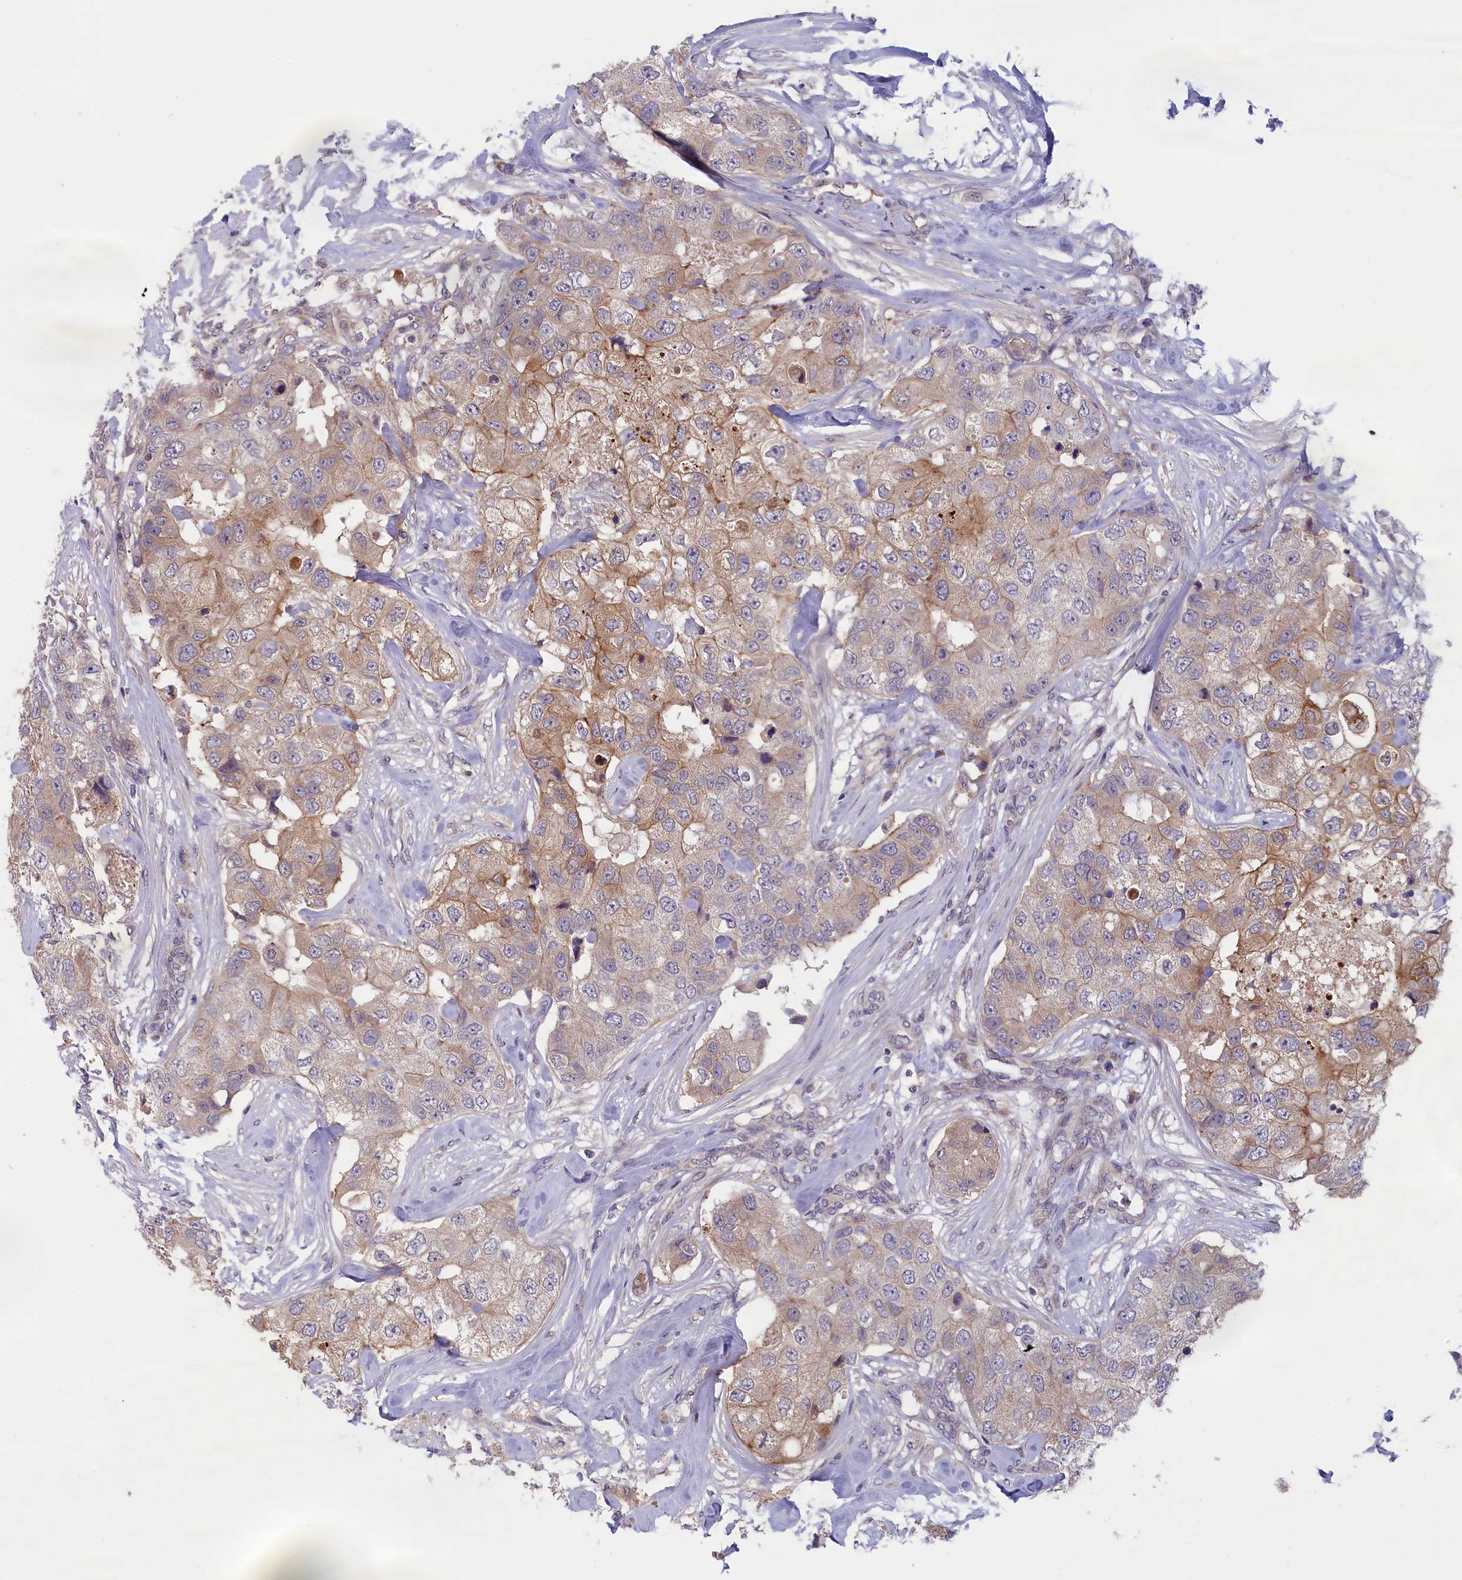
{"staining": {"intensity": "moderate", "quantity": "<25%", "location": "cytoplasmic/membranous"}, "tissue": "breast cancer", "cell_type": "Tumor cells", "image_type": "cancer", "snomed": [{"axis": "morphology", "description": "Duct carcinoma"}, {"axis": "topography", "description": "Breast"}], "caption": "The immunohistochemical stain labels moderate cytoplasmic/membranous staining in tumor cells of invasive ductal carcinoma (breast) tissue.", "gene": "IGFALS", "patient": {"sex": "female", "age": 62}}